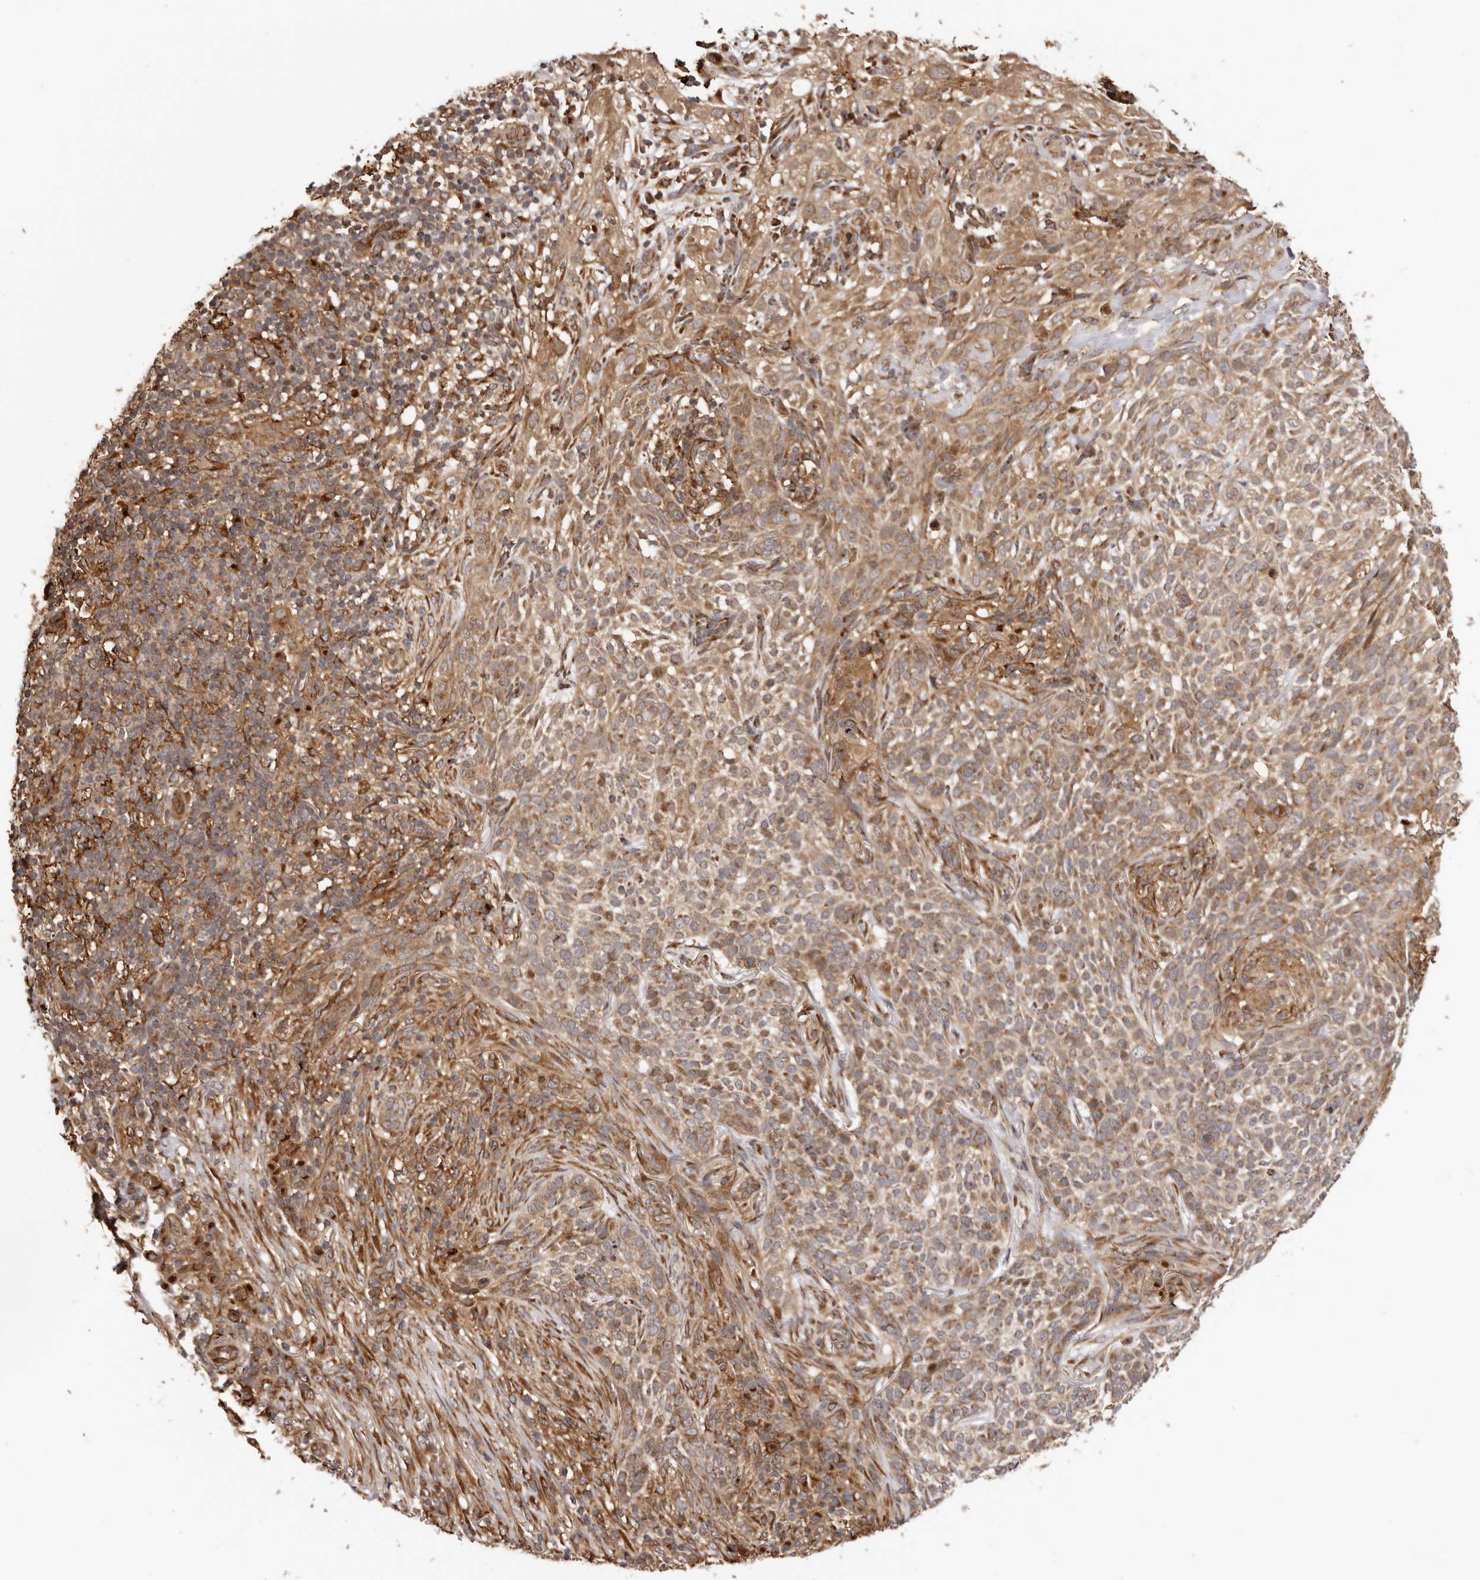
{"staining": {"intensity": "moderate", "quantity": ">75%", "location": "cytoplasmic/membranous"}, "tissue": "skin cancer", "cell_type": "Tumor cells", "image_type": "cancer", "snomed": [{"axis": "morphology", "description": "Basal cell carcinoma"}, {"axis": "topography", "description": "Skin"}], "caption": "This micrograph reveals skin cancer (basal cell carcinoma) stained with immunohistochemistry (IHC) to label a protein in brown. The cytoplasmic/membranous of tumor cells show moderate positivity for the protein. Nuclei are counter-stained blue.", "gene": "GPR27", "patient": {"sex": "female", "age": 64}}